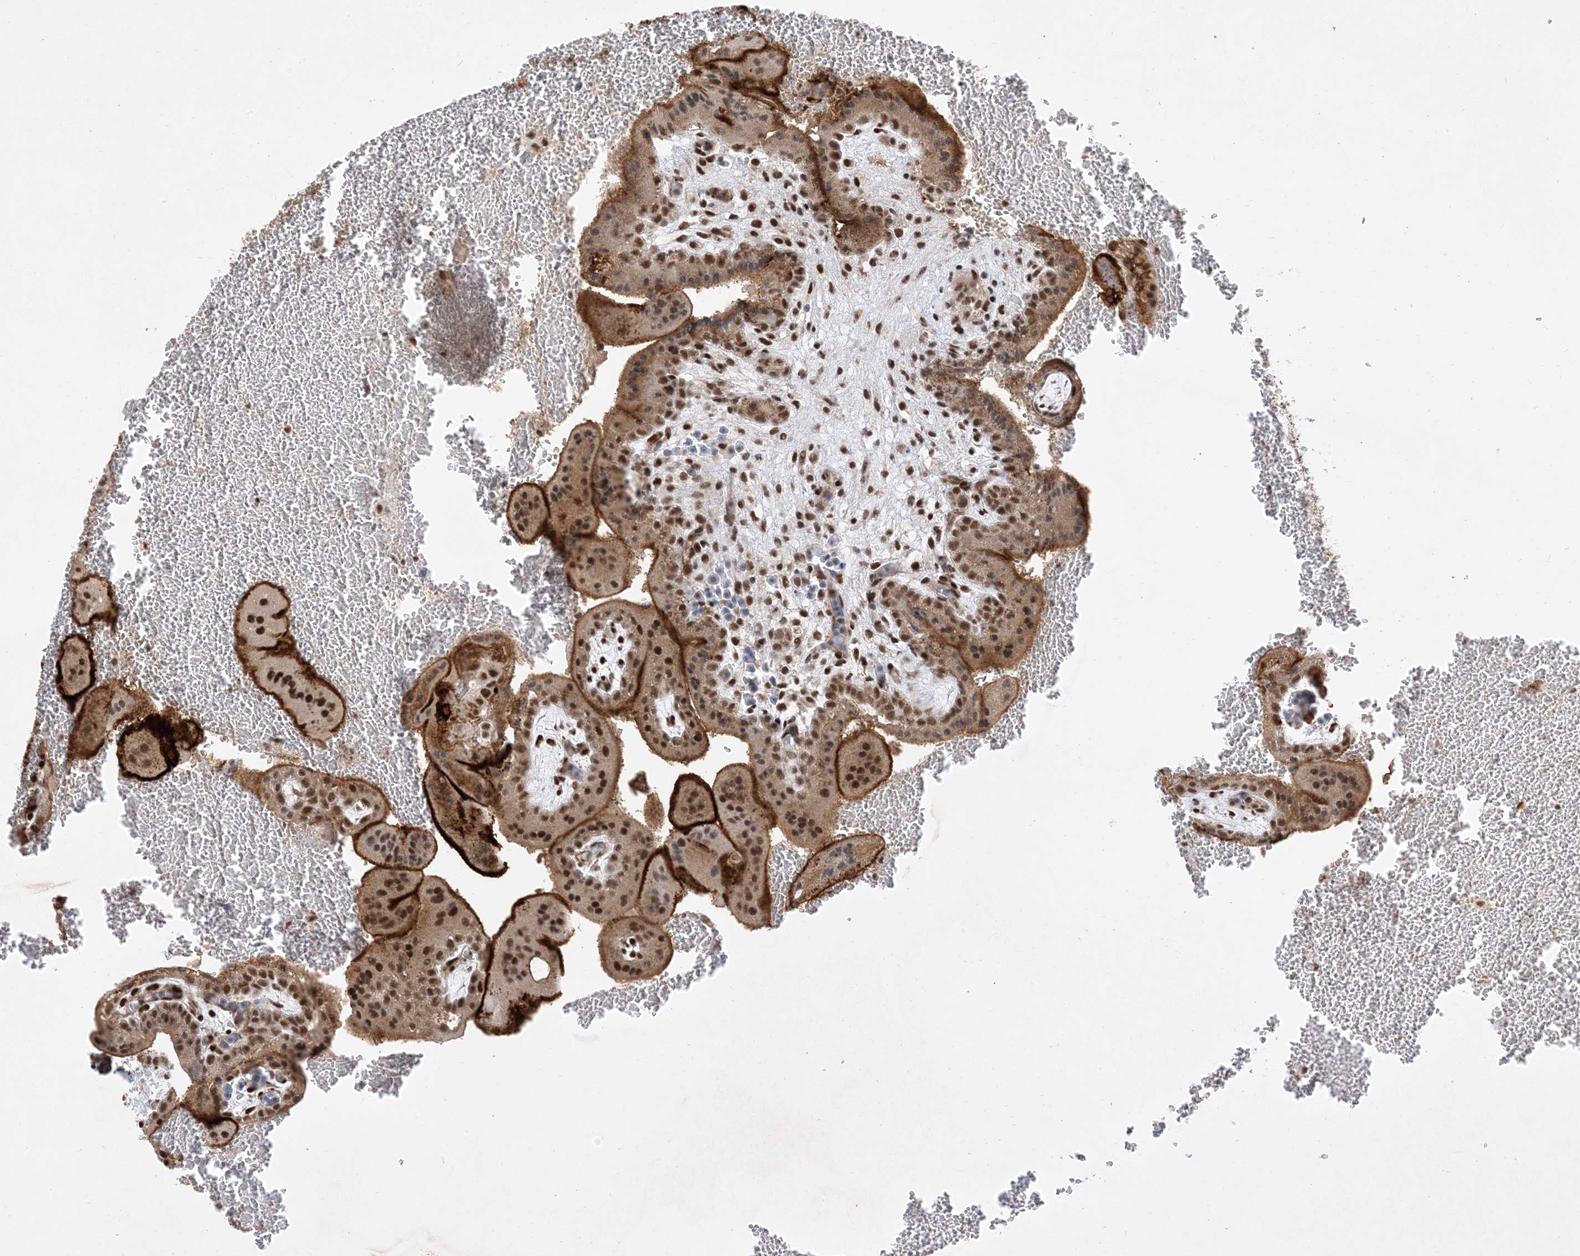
{"staining": {"intensity": "moderate", "quantity": ">75%", "location": "cytoplasmic/membranous,nuclear"}, "tissue": "placenta", "cell_type": "Decidual cells", "image_type": "normal", "snomed": [{"axis": "morphology", "description": "Normal tissue, NOS"}, {"axis": "topography", "description": "Placenta"}], "caption": "Decidual cells reveal medium levels of moderate cytoplasmic/membranous,nuclear expression in about >75% of cells in benign placenta.", "gene": "SF3A3", "patient": {"sex": "female", "age": 35}}